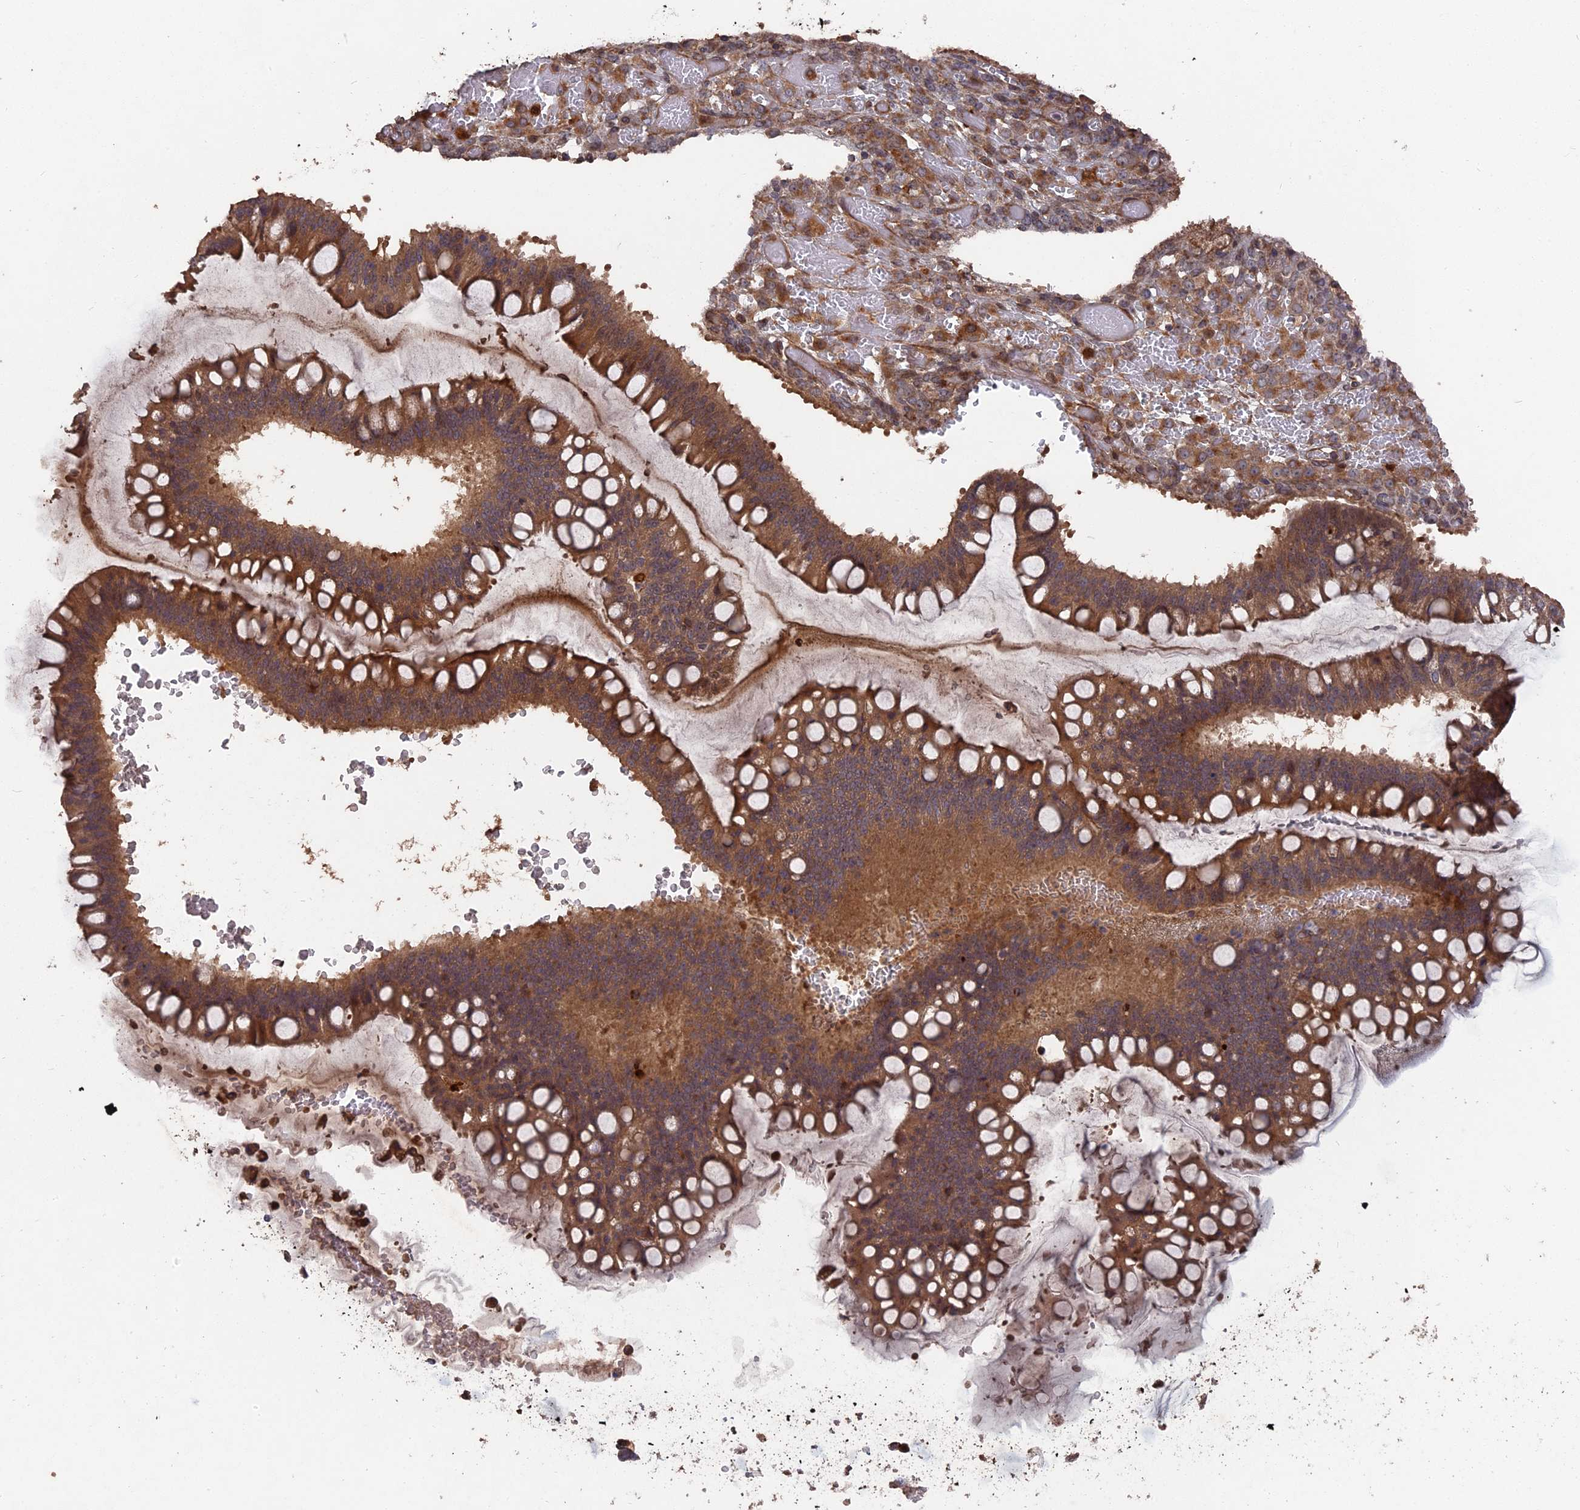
{"staining": {"intensity": "moderate", "quantity": ">75%", "location": "cytoplasmic/membranous"}, "tissue": "ovarian cancer", "cell_type": "Tumor cells", "image_type": "cancer", "snomed": [{"axis": "morphology", "description": "Cystadenocarcinoma, mucinous, NOS"}, {"axis": "topography", "description": "Ovary"}], "caption": "The photomicrograph demonstrates a brown stain indicating the presence of a protein in the cytoplasmic/membranous of tumor cells in ovarian cancer (mucinous cystadenocarcinoma).", "gene": "DEF8", "patient": {"sex": "female", "age": 73}}